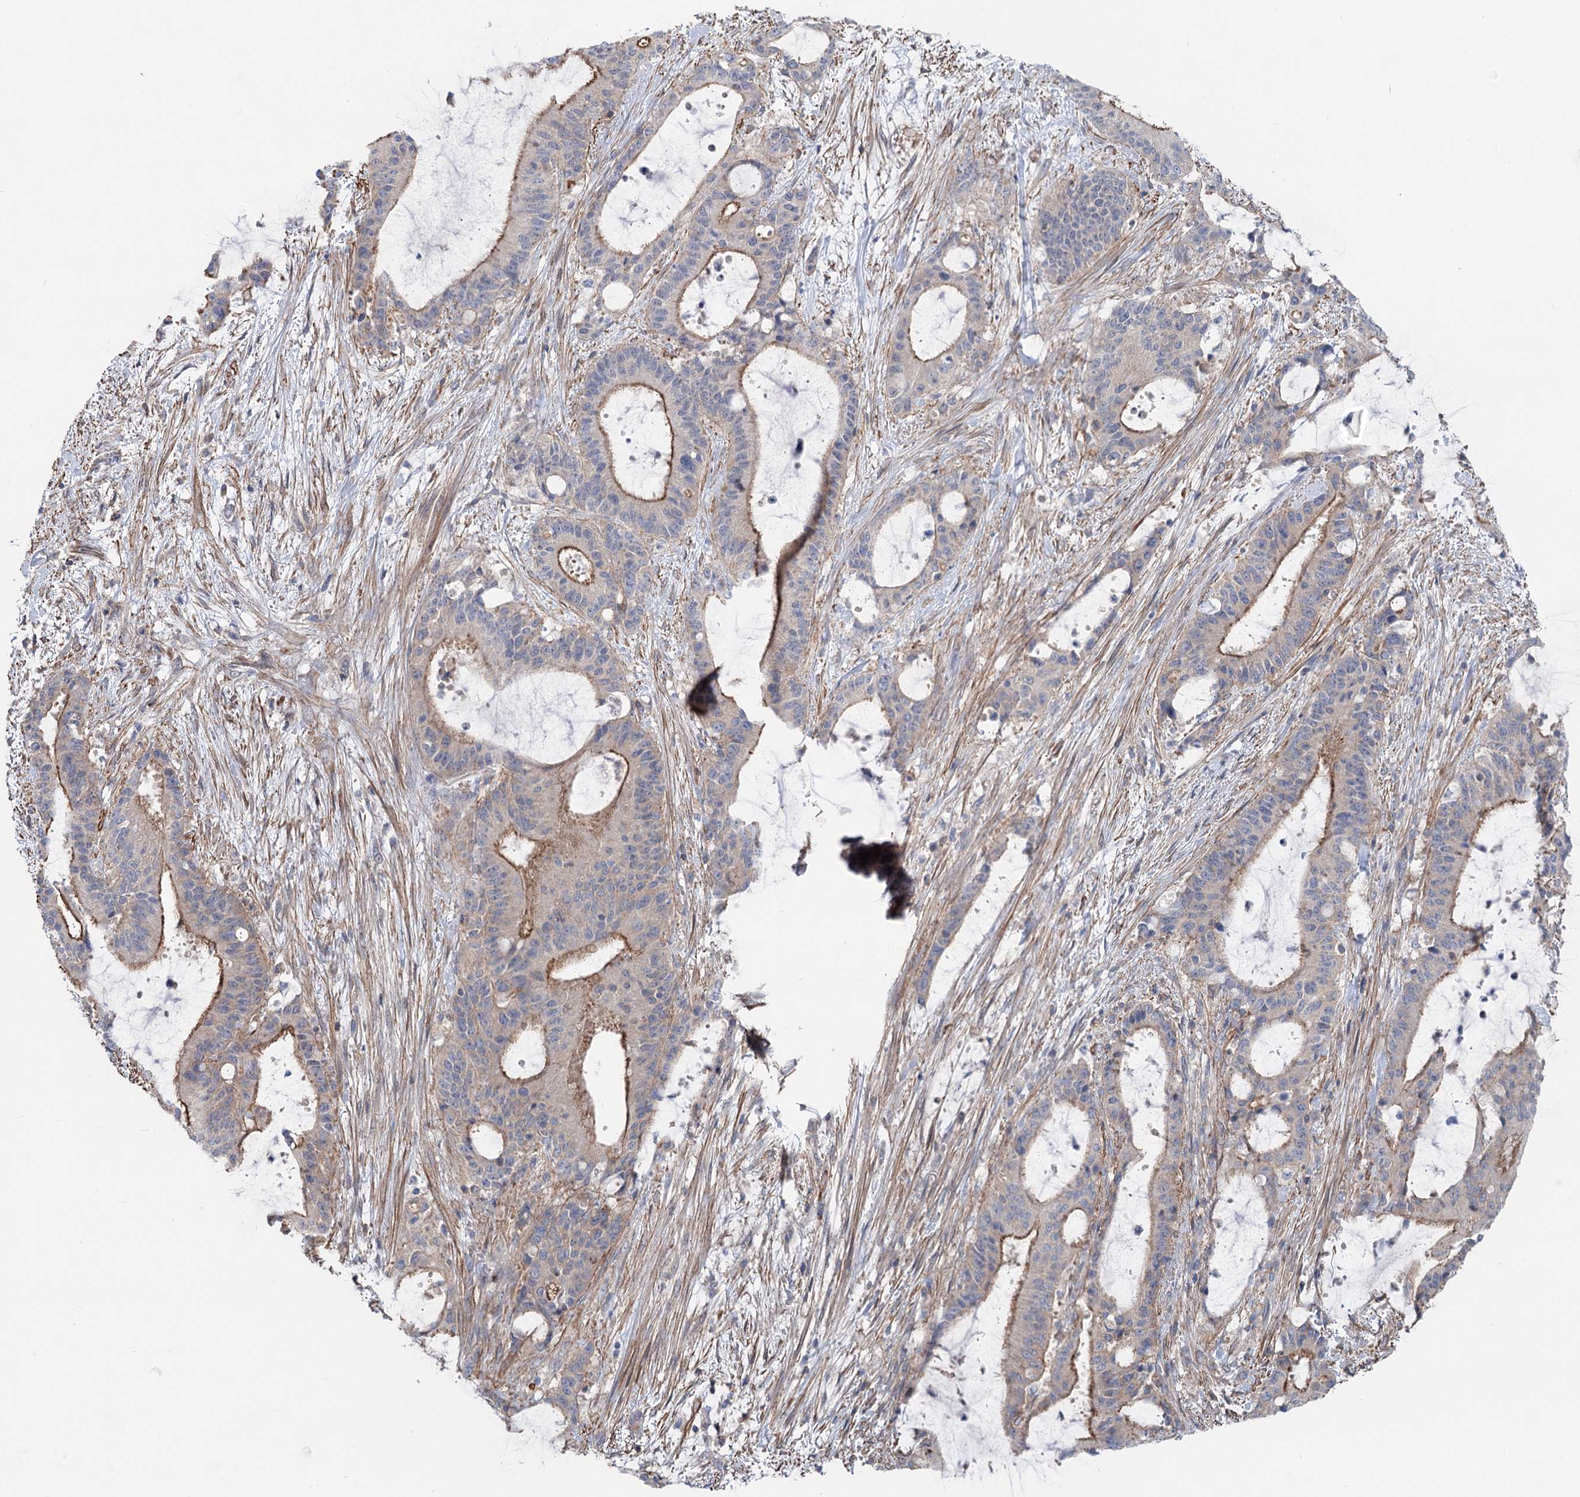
{"staining": {"intensity": "moderate", "quantity": "<25%", "location": "cytoplasmic/membranous"}, "tissue": "liver cancer", "cell_type": "Tumor cells", "image_type": "cancer", "snomed": [{"axis": "morphology", "description": "Normal tissue, NOS"}, {"axis": "morphology", "description": "Cholangiocarcinoma"}, {"axis": "topography", "description": "Liver"}, {"axis": "topography", "description": "Peripheral nerve tissue"}], "caption": "Immunohistochemical staining of human liver cancer exhibits moderate cytoplasmic/membranous protein staining in about <25% of tumor cells.", "gene": "LARP1B", "patient": {"sex": "female", "age": 73}}